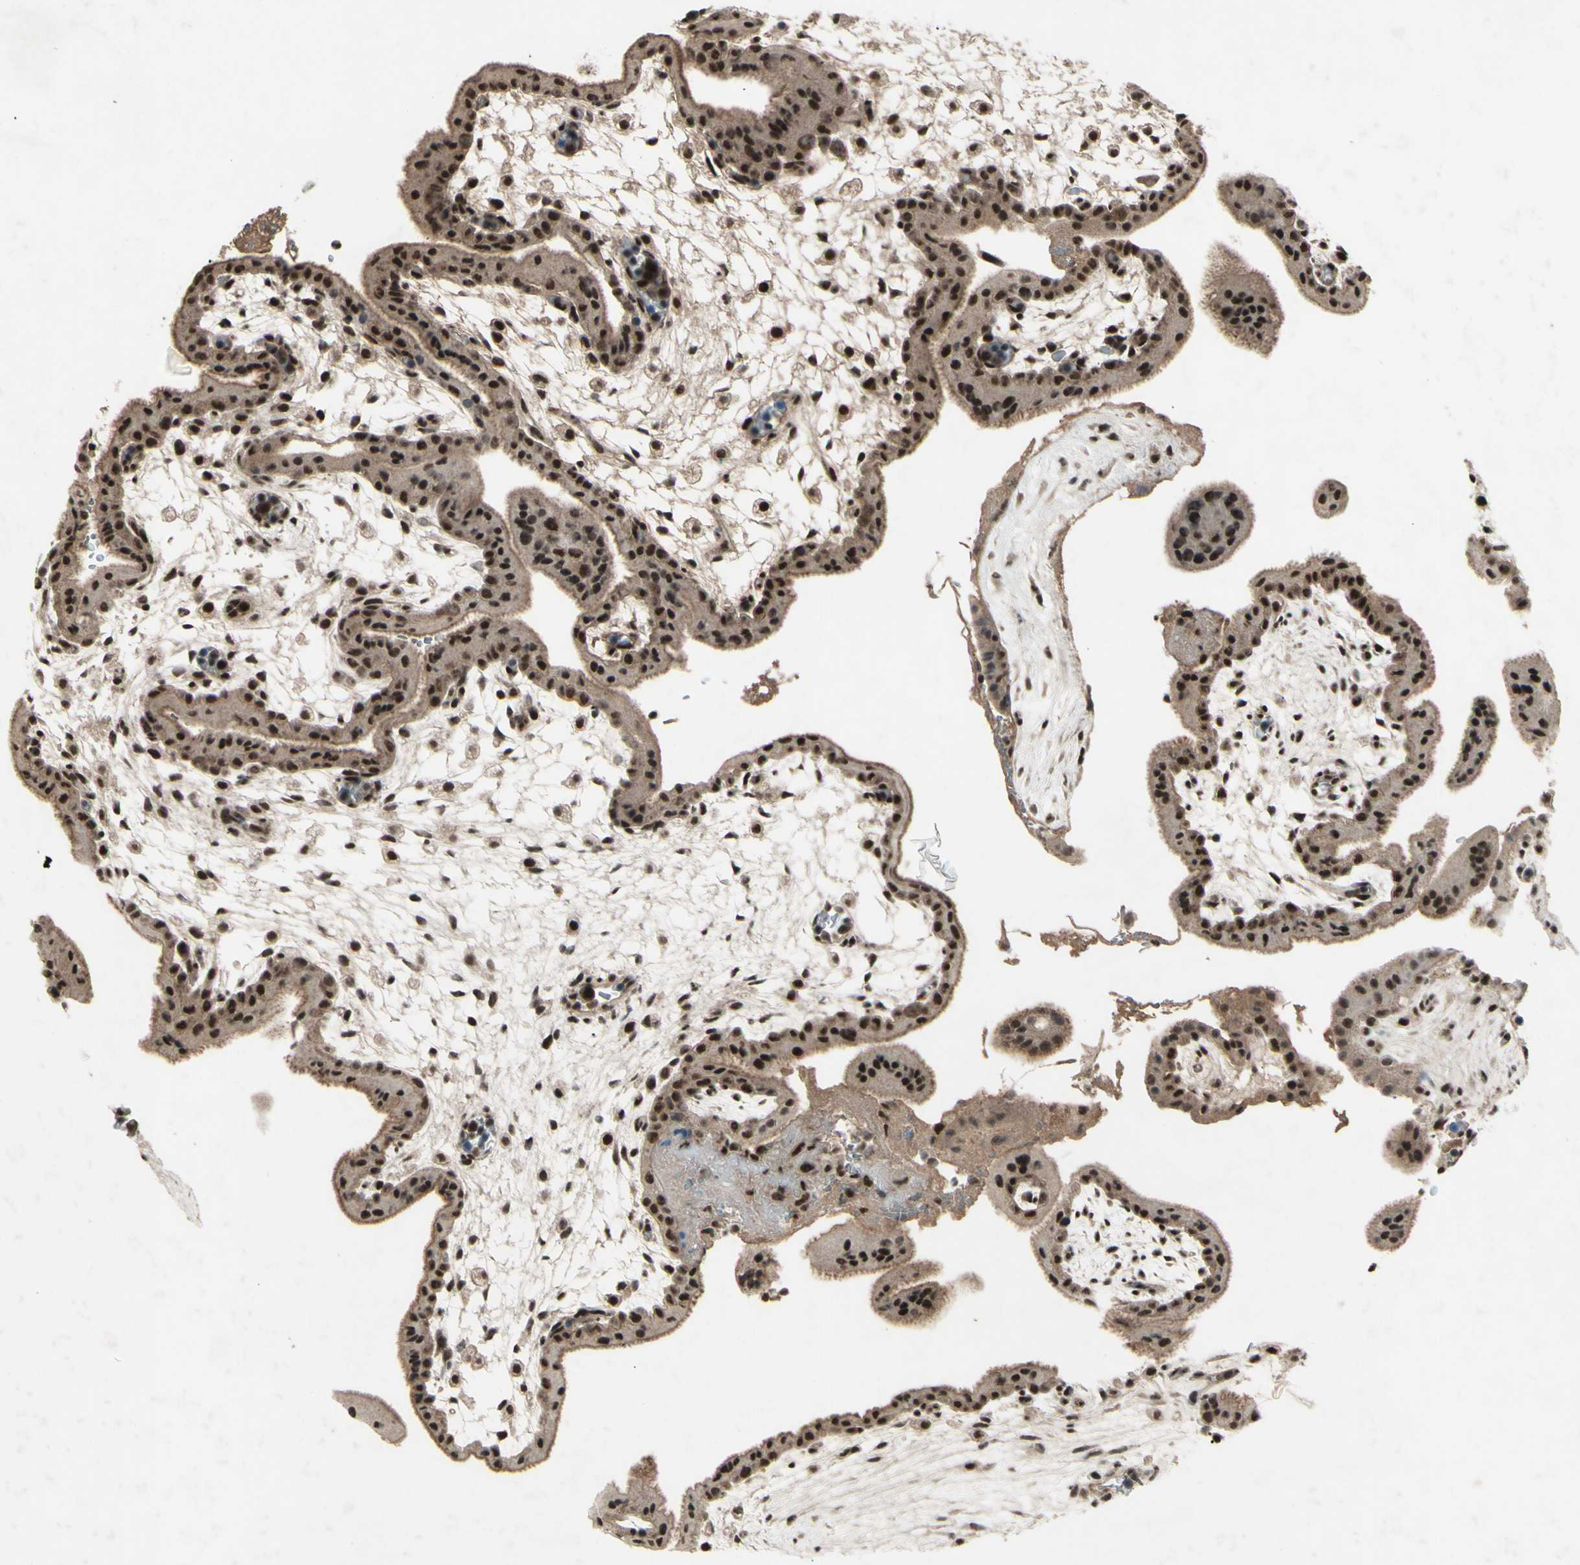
{"staining": {"intensity": "moderate", "quantity": ">75%", "location": "nuclear"}, "tissue": "placenta", "cell_type": "Trophoblastic cells", "image_type": "normal", "snomed": [{"axis": "morphology", "description": "Normal tissue, NOS"}, {"axis": "topography", "description": "Placenta"}], "caption": "IHC histopathology image of normal human placenta stained for a protein (brown), which displays medium levels of moderate nuclear staining in approximately >75% of trophoblastic cells.", "gene": "SNW1", "patient": {"sex": "female", "age": 35}}